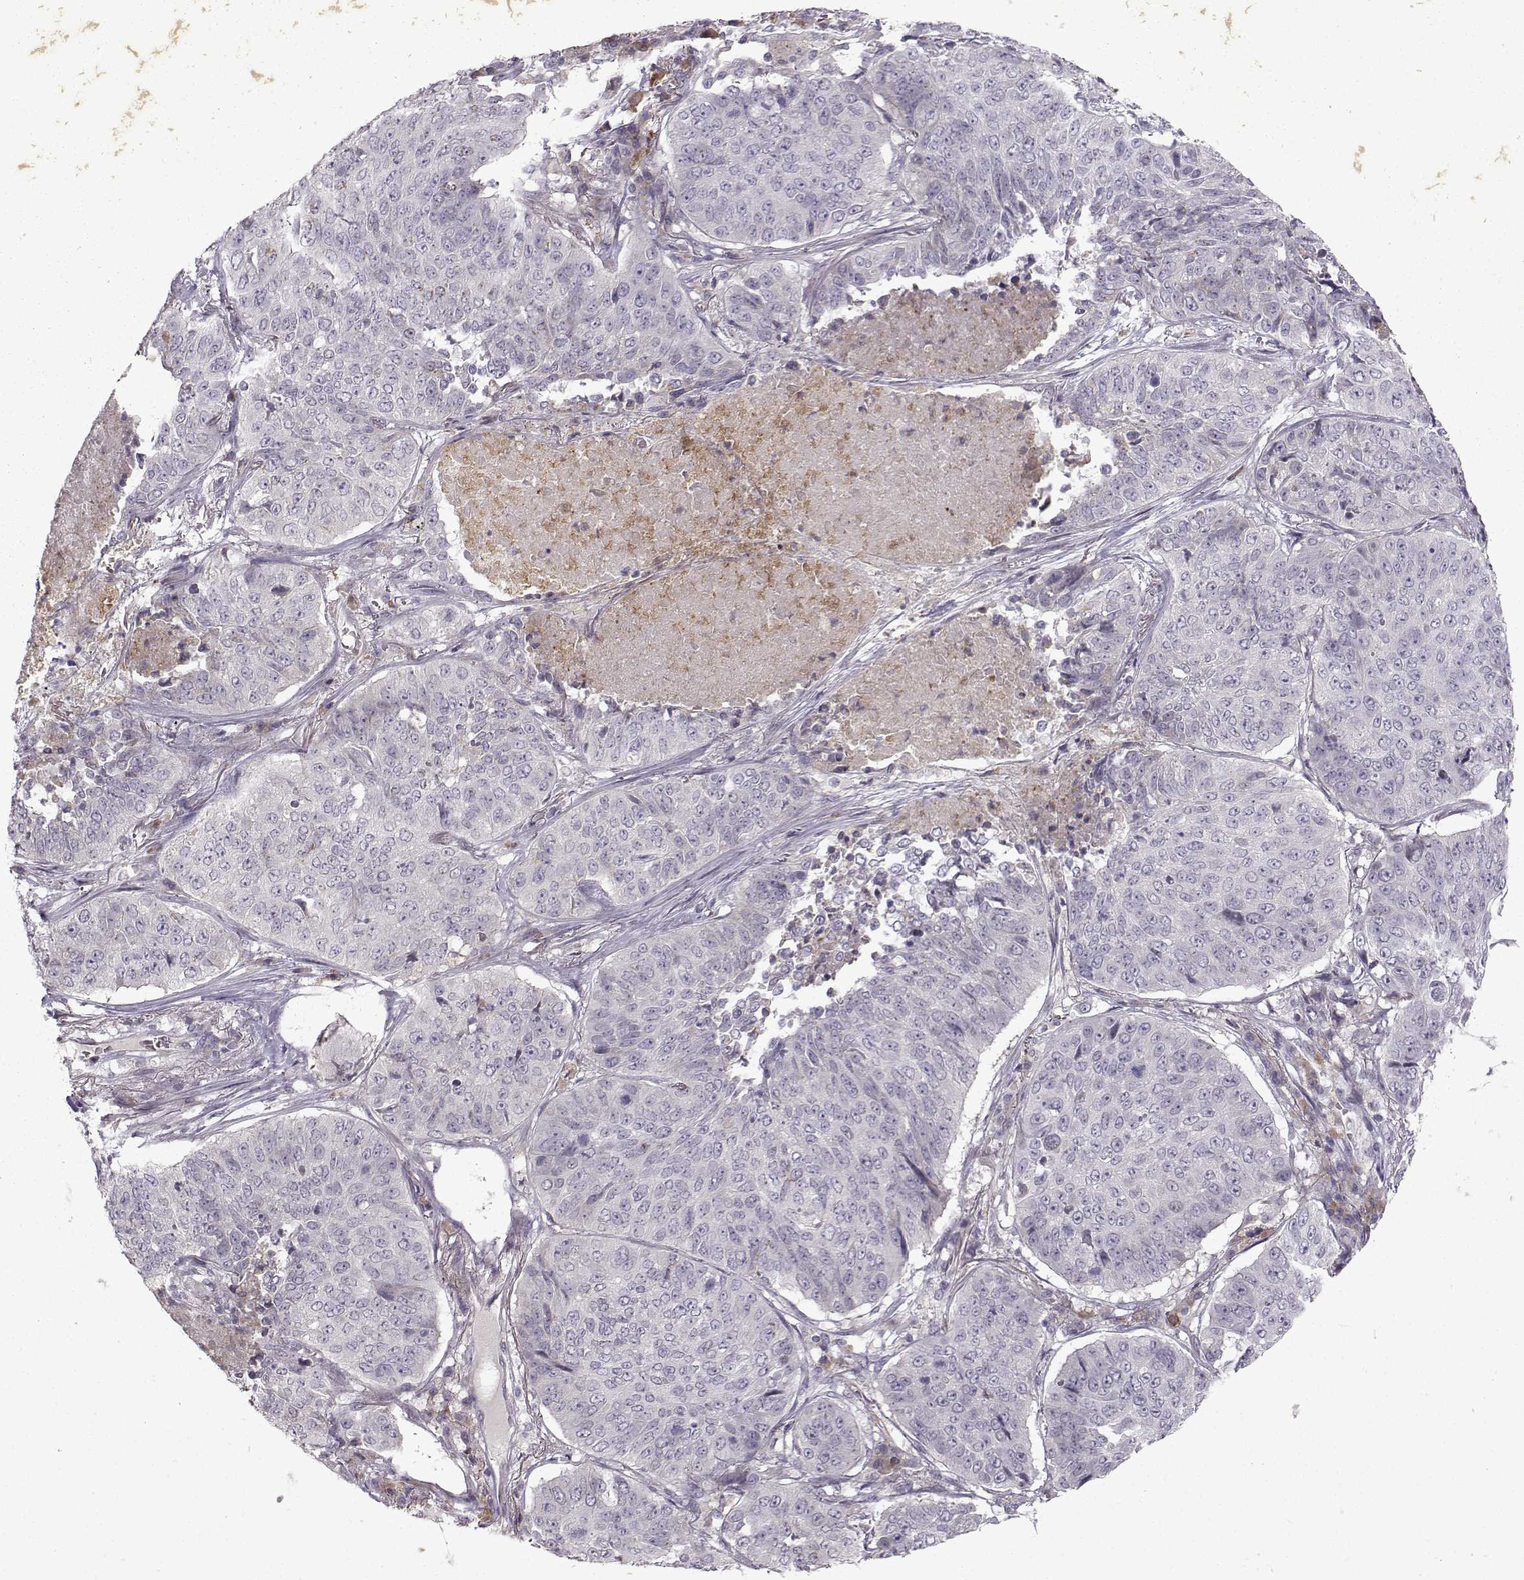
{"staining": {"intensity": "negative", "quantity": "none", "location": "none"}, "tissue": "lung cancer", "cell_type": "Tumor cells", "image_type": "cancer", "snomed": [{"axis": "morphology", "description": "Normal tissue, NOS"}, {"axis": "morphology", "description": "Squamous cell carcinoma, NOS"}, {"axis": "topography", "description": "Bronchus"}, {"axis": "topography", "description": "Lung"}], "caption": "Tumor cells are negative for protein expression in human lung squamous cell carcinoma.", "gene": "OPRD1", "patient": {"sex": "male", "age": 64}}